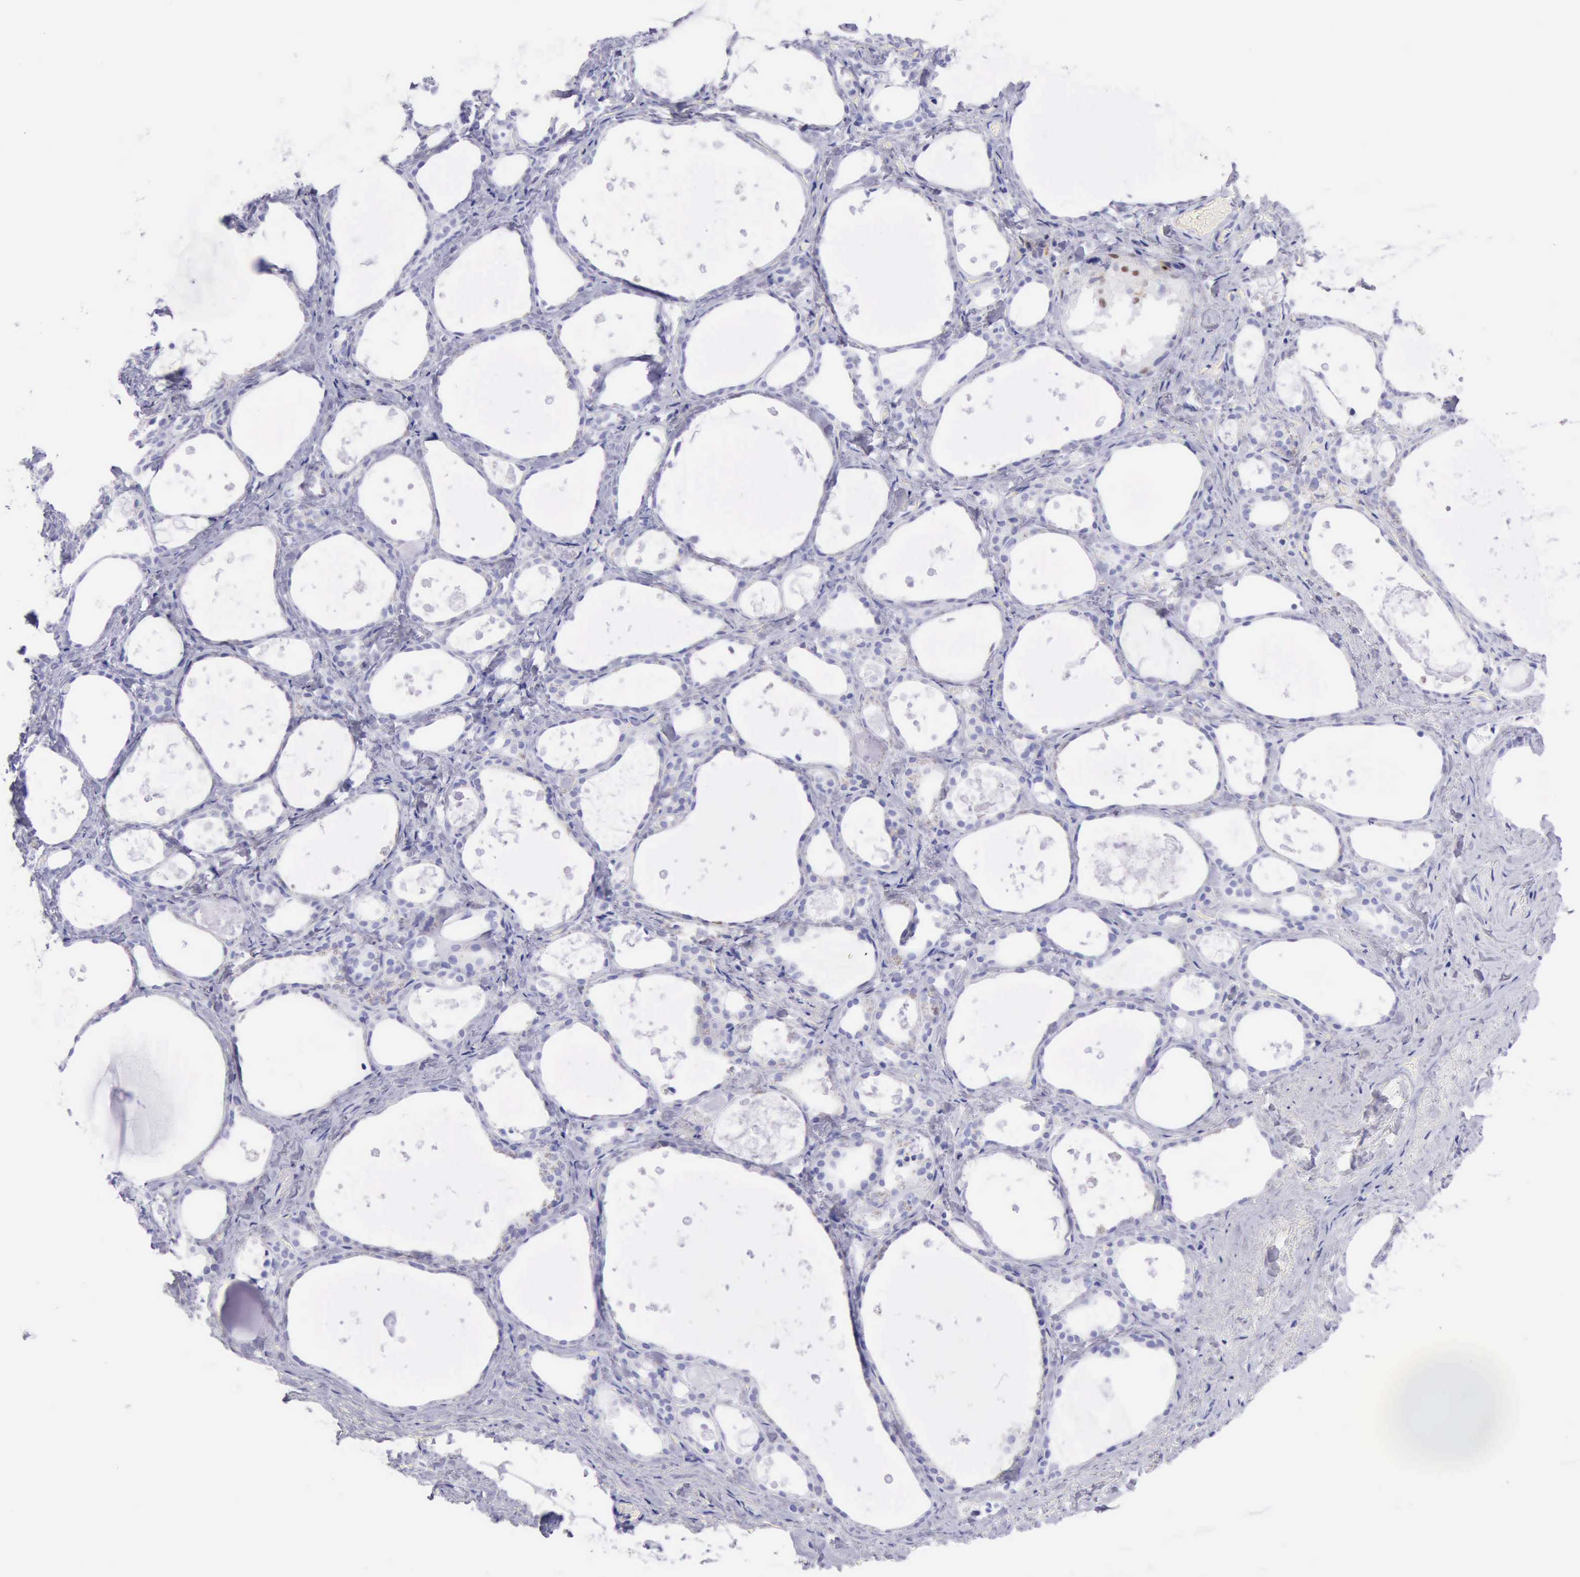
{"staining": {"intensity": "negative", "quantity": "none", "location": "none"}, "tissue": "thyroid gland", "cell_type": "Glandular cells", "image_type": "normal", "snomed": [{"axis": "morphology", "description": "Normal tissue, NOS"}, {"axis": "topography", "description": "Thyroid gland"}], "caption": "IHC micrograph of normal thyroid gland: human thyroid gland stained with DAB (3,3'-diaminobenzidine) demonstrates no significant protein expression in glandular cells.", "gene": "MCM2", "patient": {"sex": "female", "age": 75}}